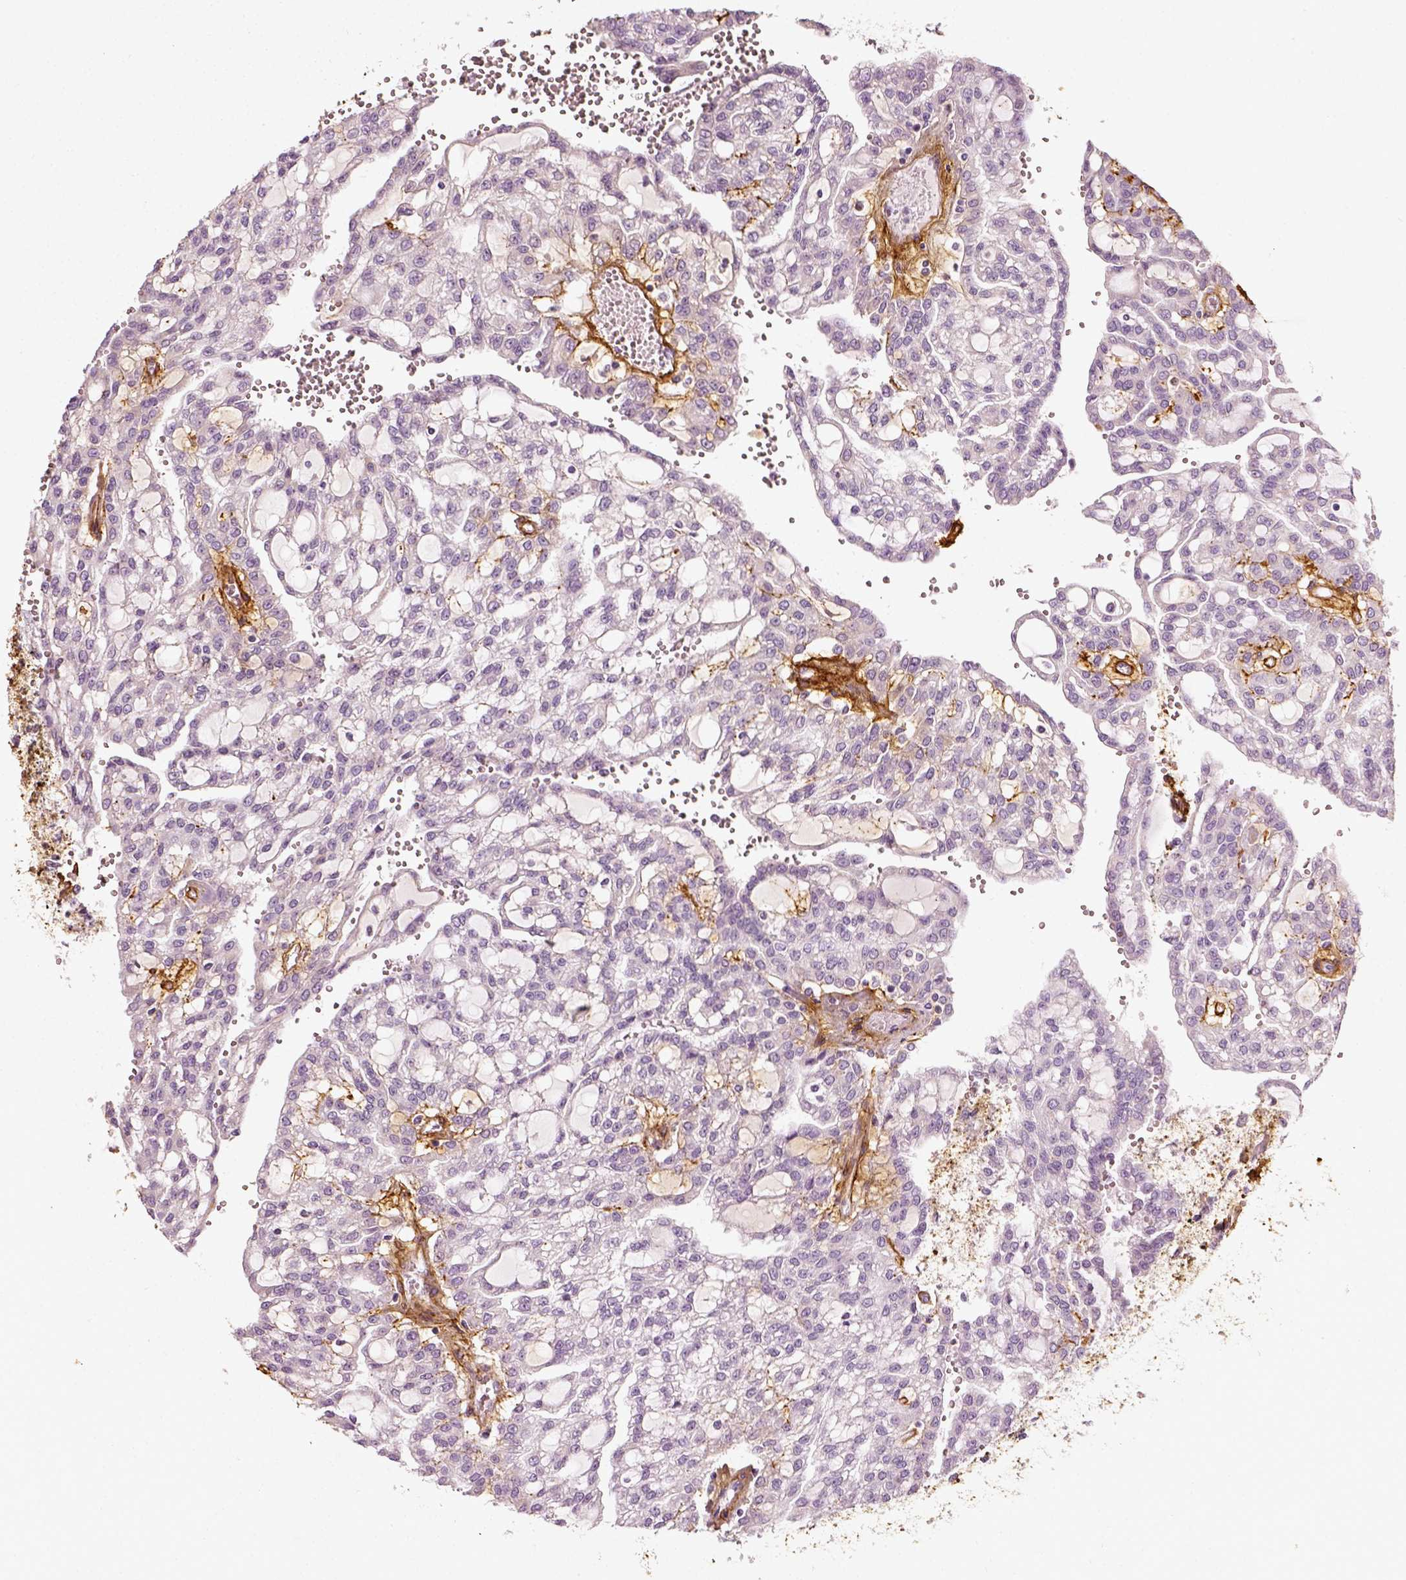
{"staining": {"intensity": "negative", "quantity": "none", "location": "none"}, "tissue": "renal cancer", "cell_type": "Tumor cells", "image_type": "cancer", "snomed": [{"axis": "morphology", "description": "Adenocarcinoma, NOS"}, {"axis": "topography", "description": "Kidney"}], "caption": "Immunohistochemistry histopathology image of neoplastic tissue: human adenocarcinoma (renal) stained with DAB exhibits no significant protein staining in tumor cells. Nuclei are stained in blue.", "gene": "COL6A2", "patient": {"sex": "male", "age": 63}}